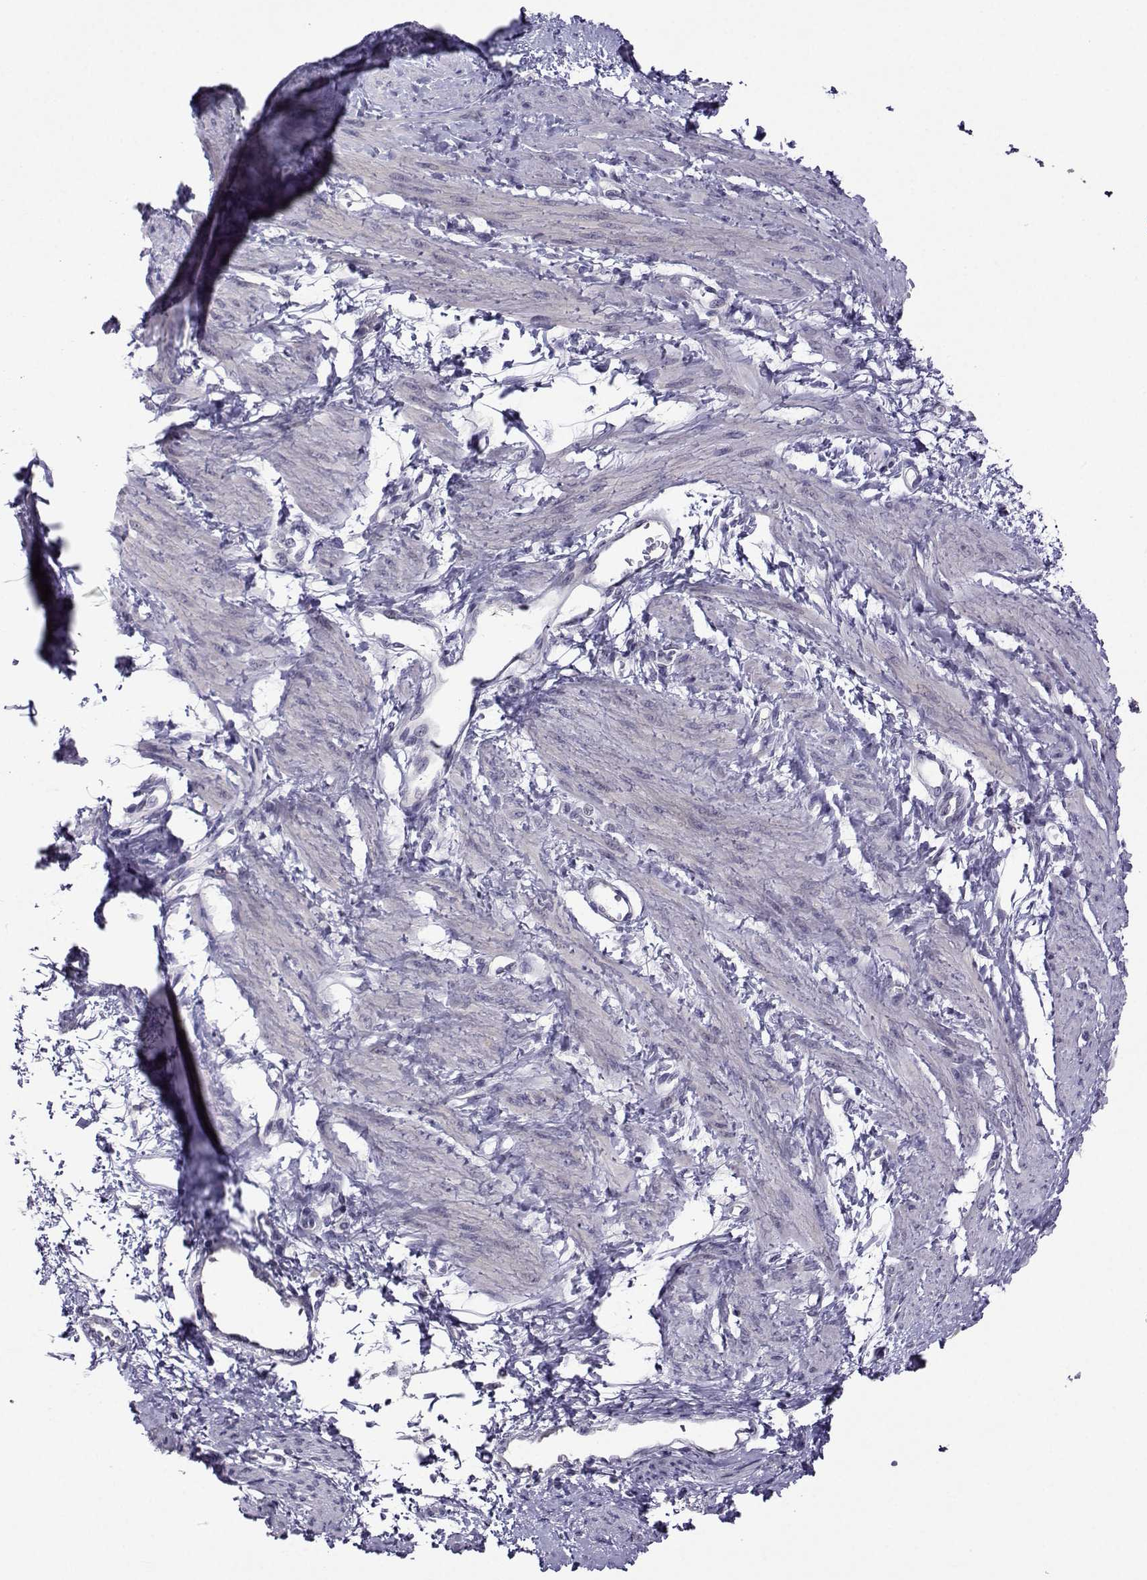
{"staining": {"intensity": "negative", "quantity": "none", "location": "none"}, "tissue": "smooth muscle", "cell_type": "Smooth muscle cells", "image_type": "normal", "snomed": [{"axis": "morphology", "description": "Normal tissue, NOS"}, {"axis": "topography", "description": "Smooth muscle"}, {"axis": "topography", "description": "Uterus"}], "caption": "DAB immunohistochemical staining of benign human smooth muscle displays no significant positivity in smooth muscle cells. (DAB IHC, high magnification).", "gene": "DDX20", "patient": {"sex": "female", "age": 39}}